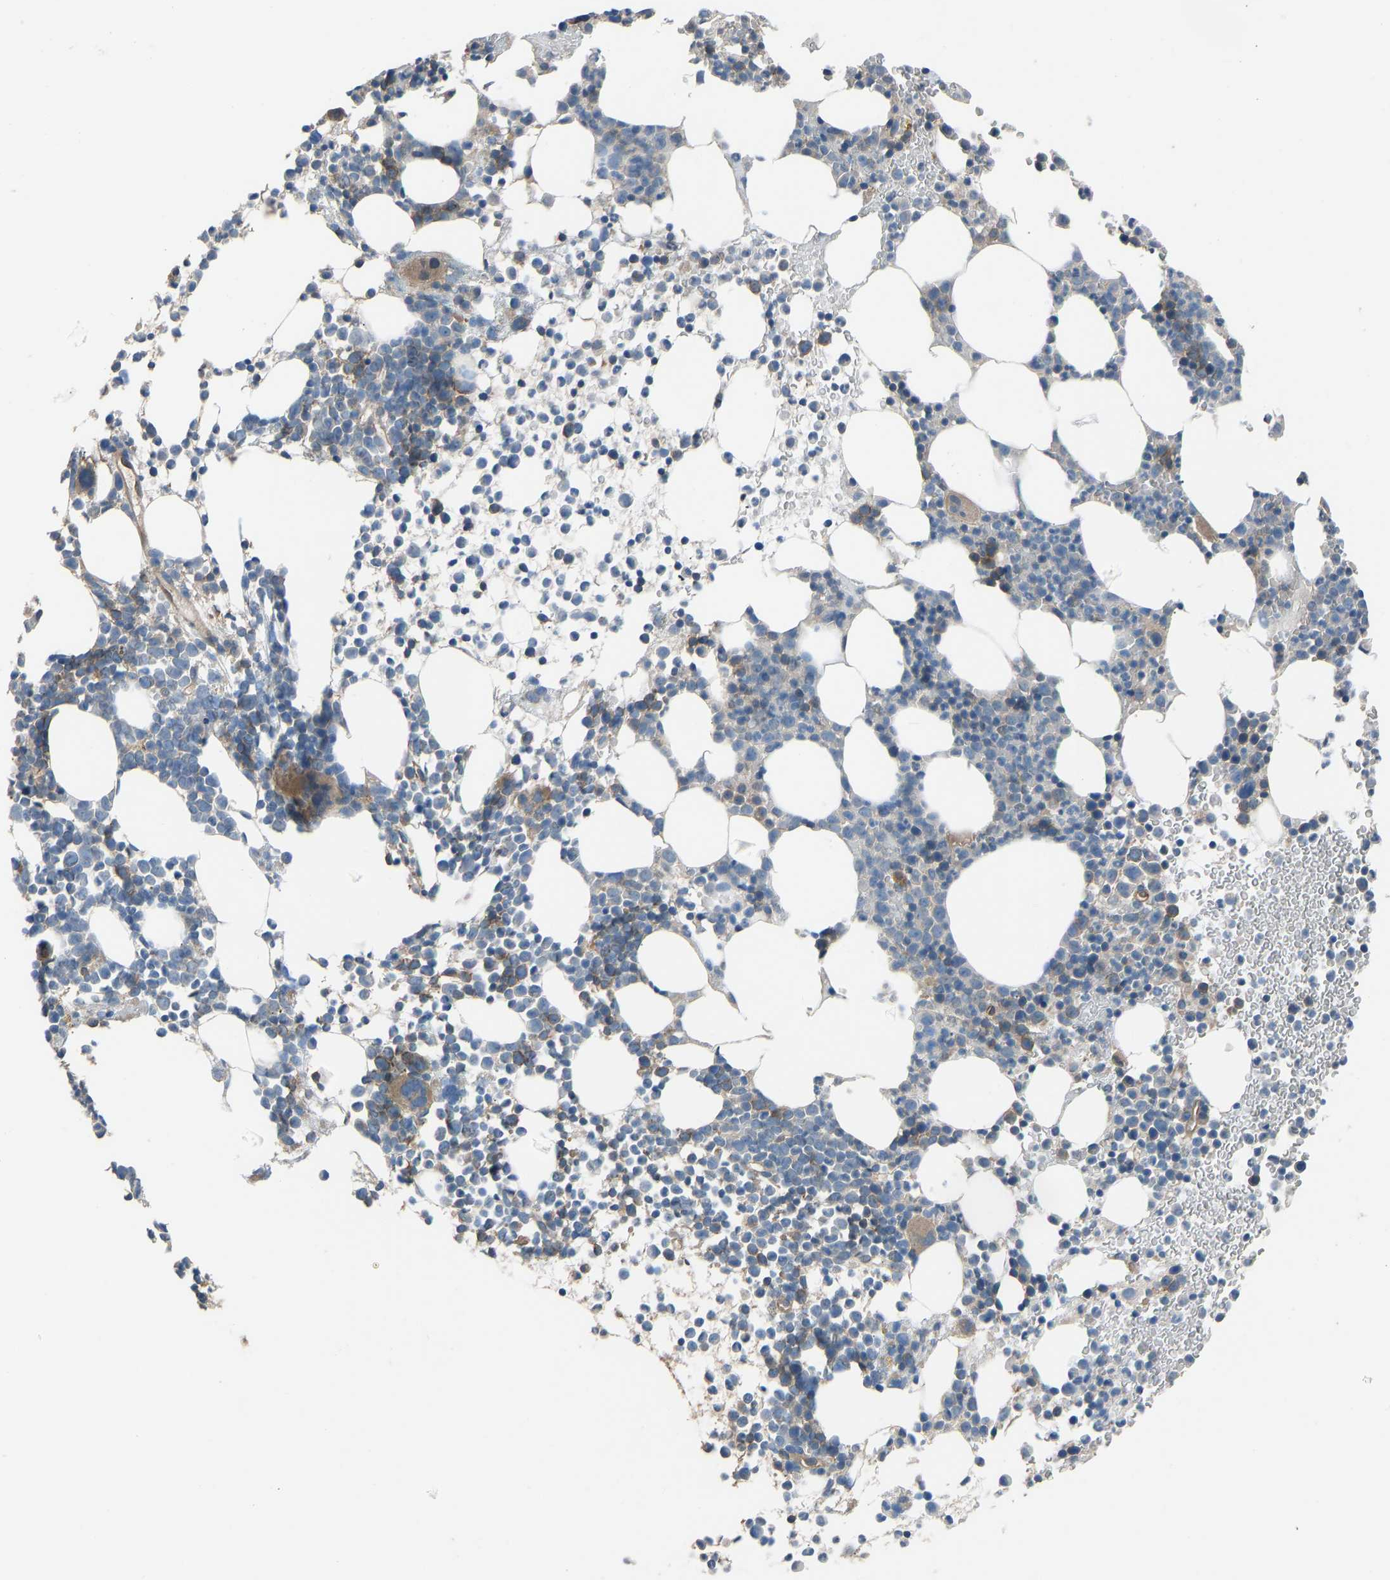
{"staining": {"intensity": "moderate", "quantity": "<25%", "location": "cytoplasmic/membranous"}, "tissue": "bone marrow", "cell_type": "Hematopoietic cells", "image_type": "normal", "snomed": [{"axis": "morphology", "description": "Normal tissue, NOS"}, {"axis": "morphology", "description": "Inflammation, NOS"}, {"axis": "topography", "description": "Bone marrow"}], "caption": "Immunohistochemical staining of normal human bone marrow shows low levels of moderate cytoplasmic/membranous expression in approximately <25% of hematopoietic cells.", "gene": "SLC43A1", "patient": {"sex": "female", "age": 67}}